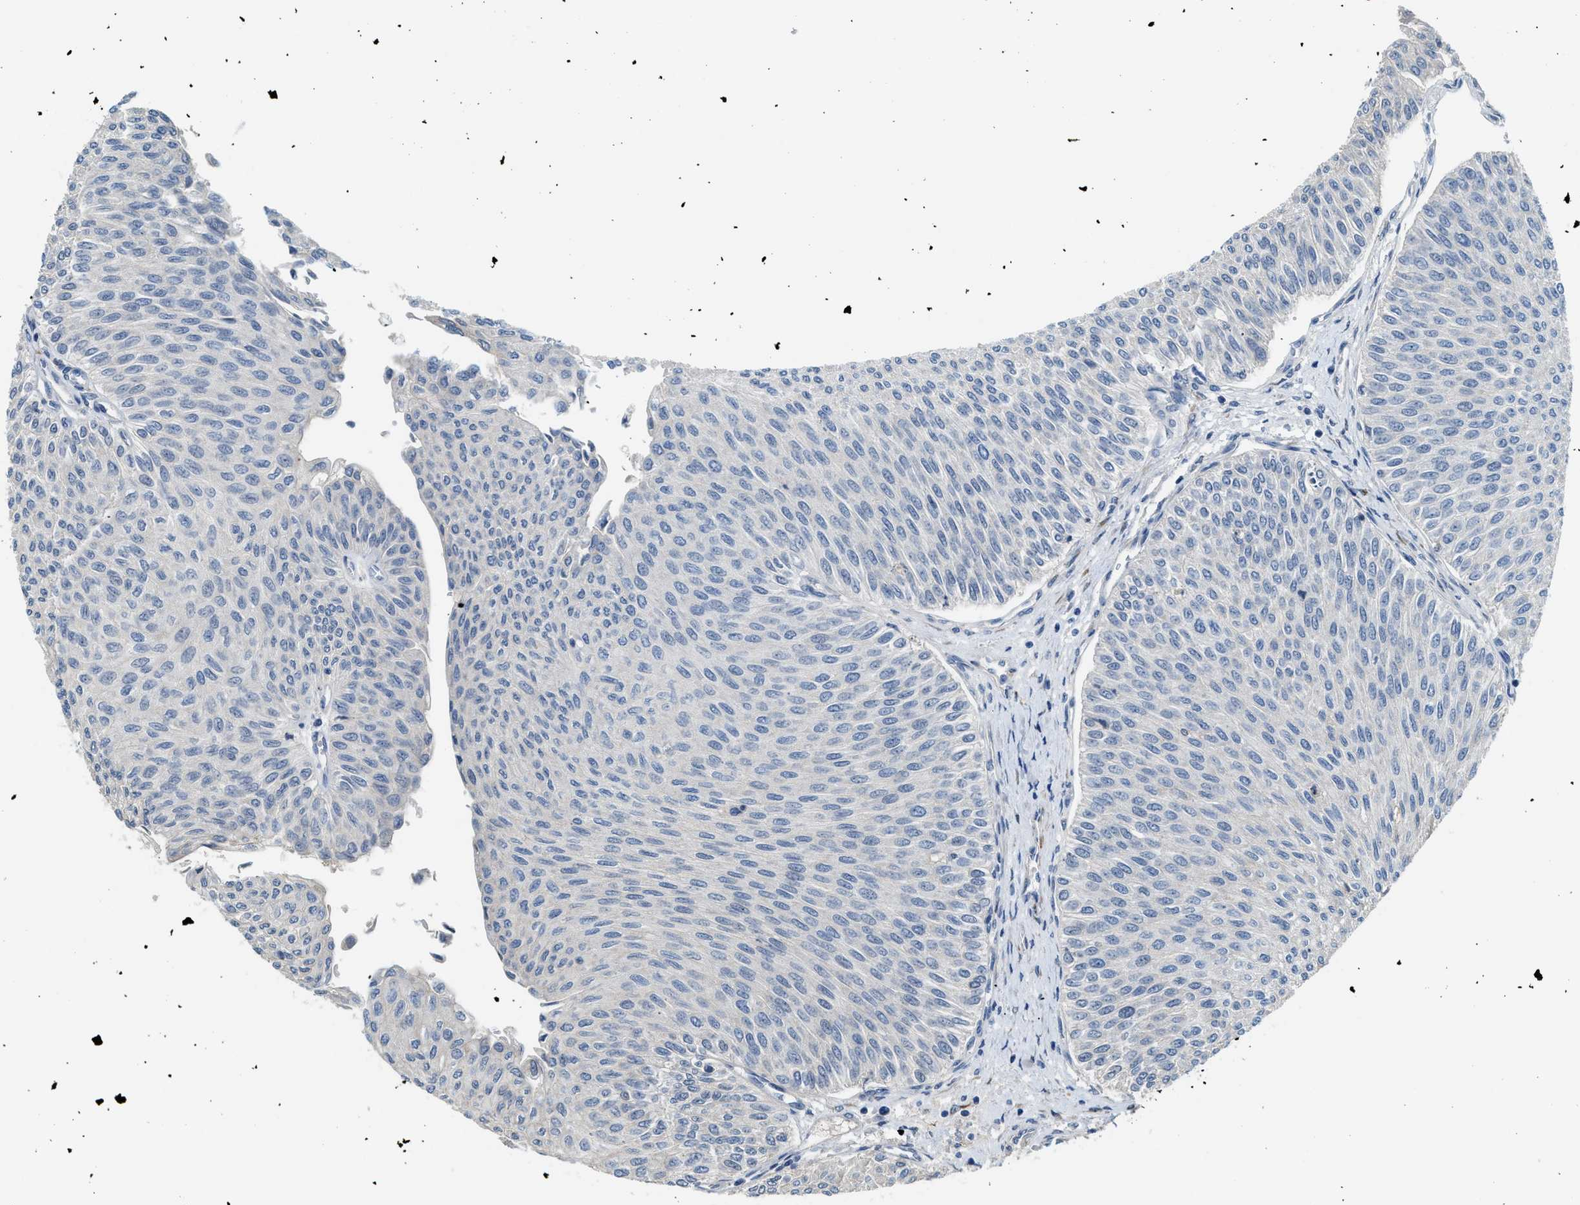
{"staining": {"intensity": "negative", "quantity": "none", "location": "none"}, "tissue": "urothelial cancer", "cell_type": "Tumor cells", "image_type": "cancer", "snomed": [{"axis": "morphology", "description": "Urothelial carcinoma, Low grade"}, {"axis": "topography", "description": "Urinary bladder"}], "caption": "DAB (3,3'-diaminobenzidine) immunohistochemical staining of human low-grade urothelial carcinoma shows no significant staining in tumor cells. (DAB immunohistochemistry (IHC), high magnification).", "gene": "TMEM154", "patient": {"sex": "male", "age": 78}}